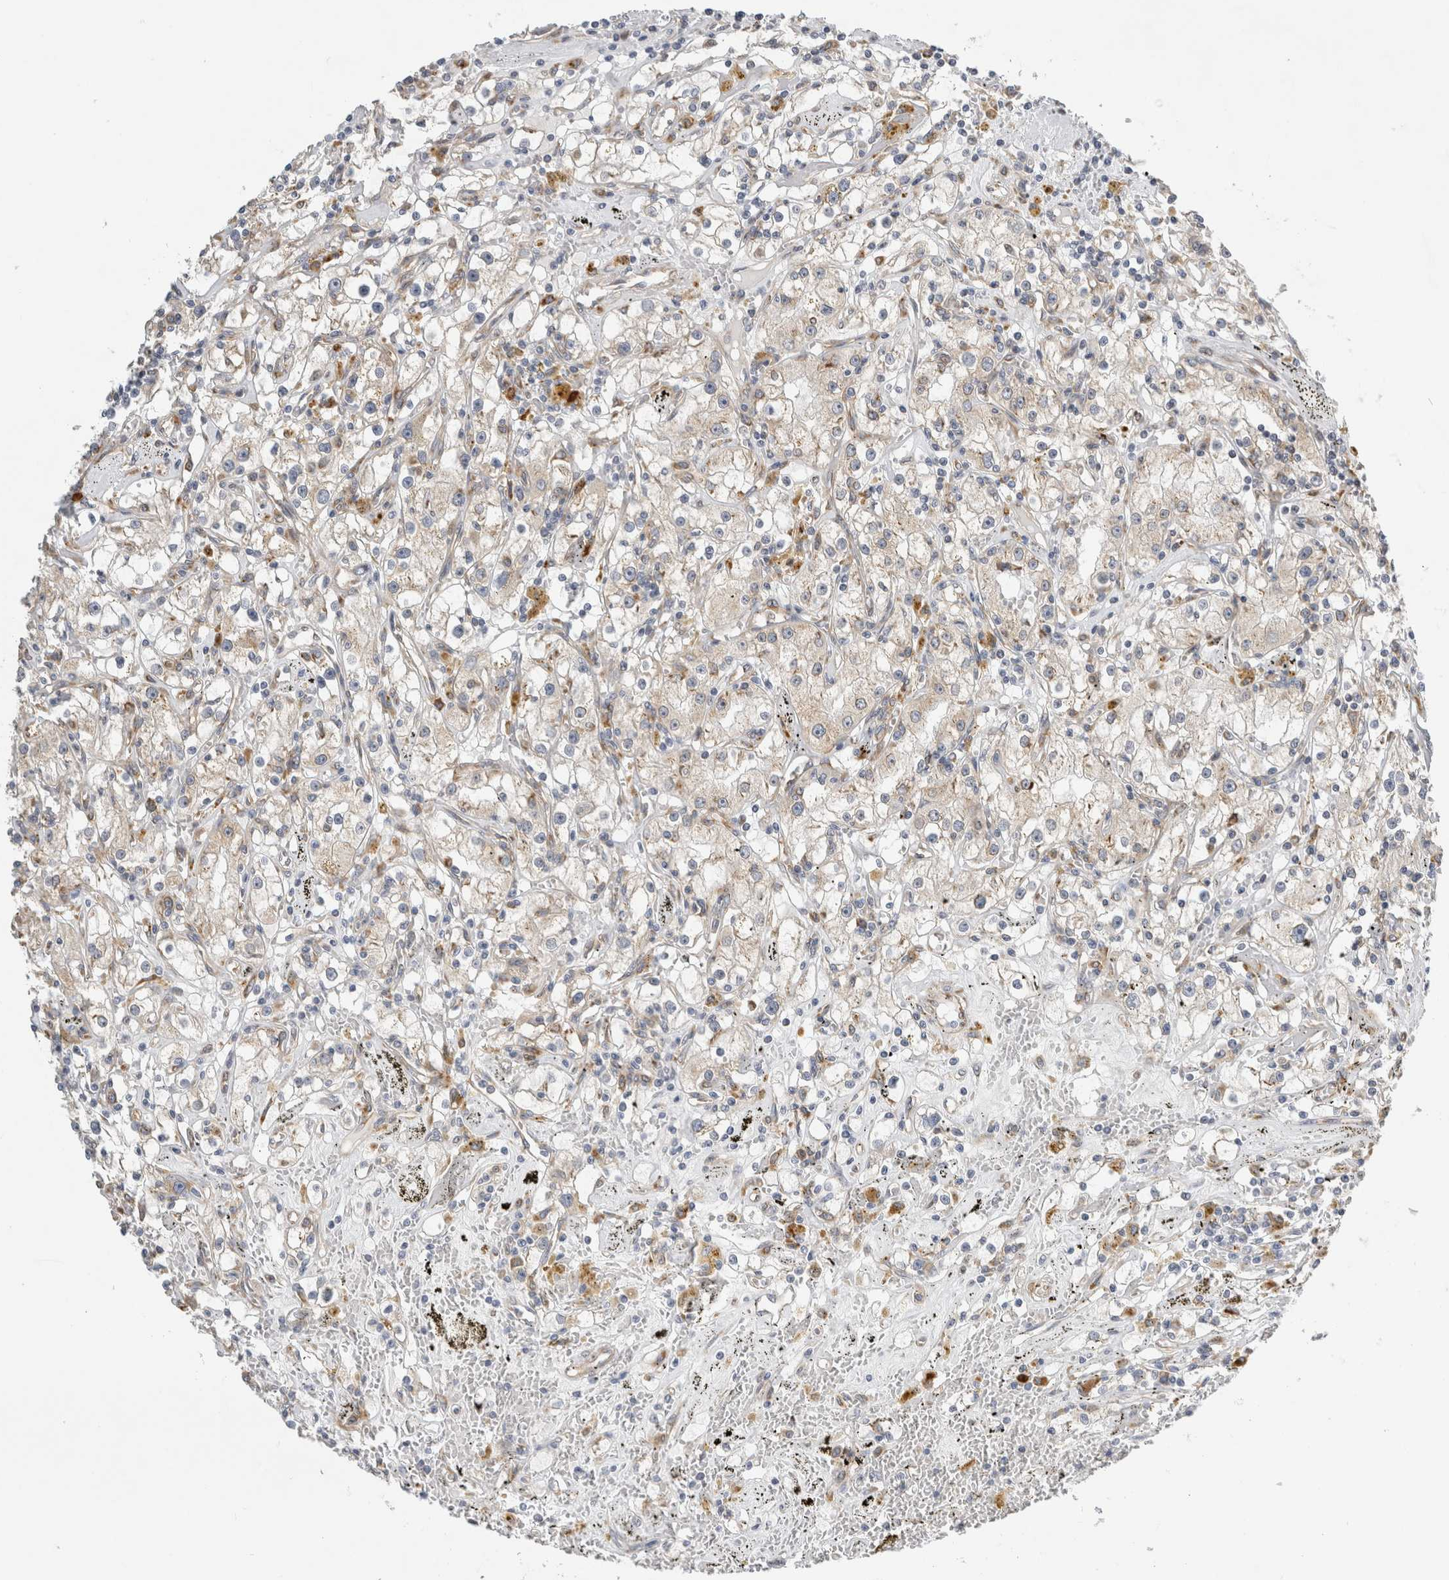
{"staining": {"intensity": "negative", "quantity": "none", "location": "none"}, "tissue": "renal cancer", "cell_type": "Tumor cells", "image_type": "cancer", "snomed": [{"axis": "morphology", "description": "Adenocarcinoma, NOS"}, {"axis": "topography", "description": "Kidney"}], "caption": "Renal cancer was stained to show a protein in brown. There is no significant expression in tumor cells.", "gene": "RPN2", "patient": {"sex": "male", "age": 56}}